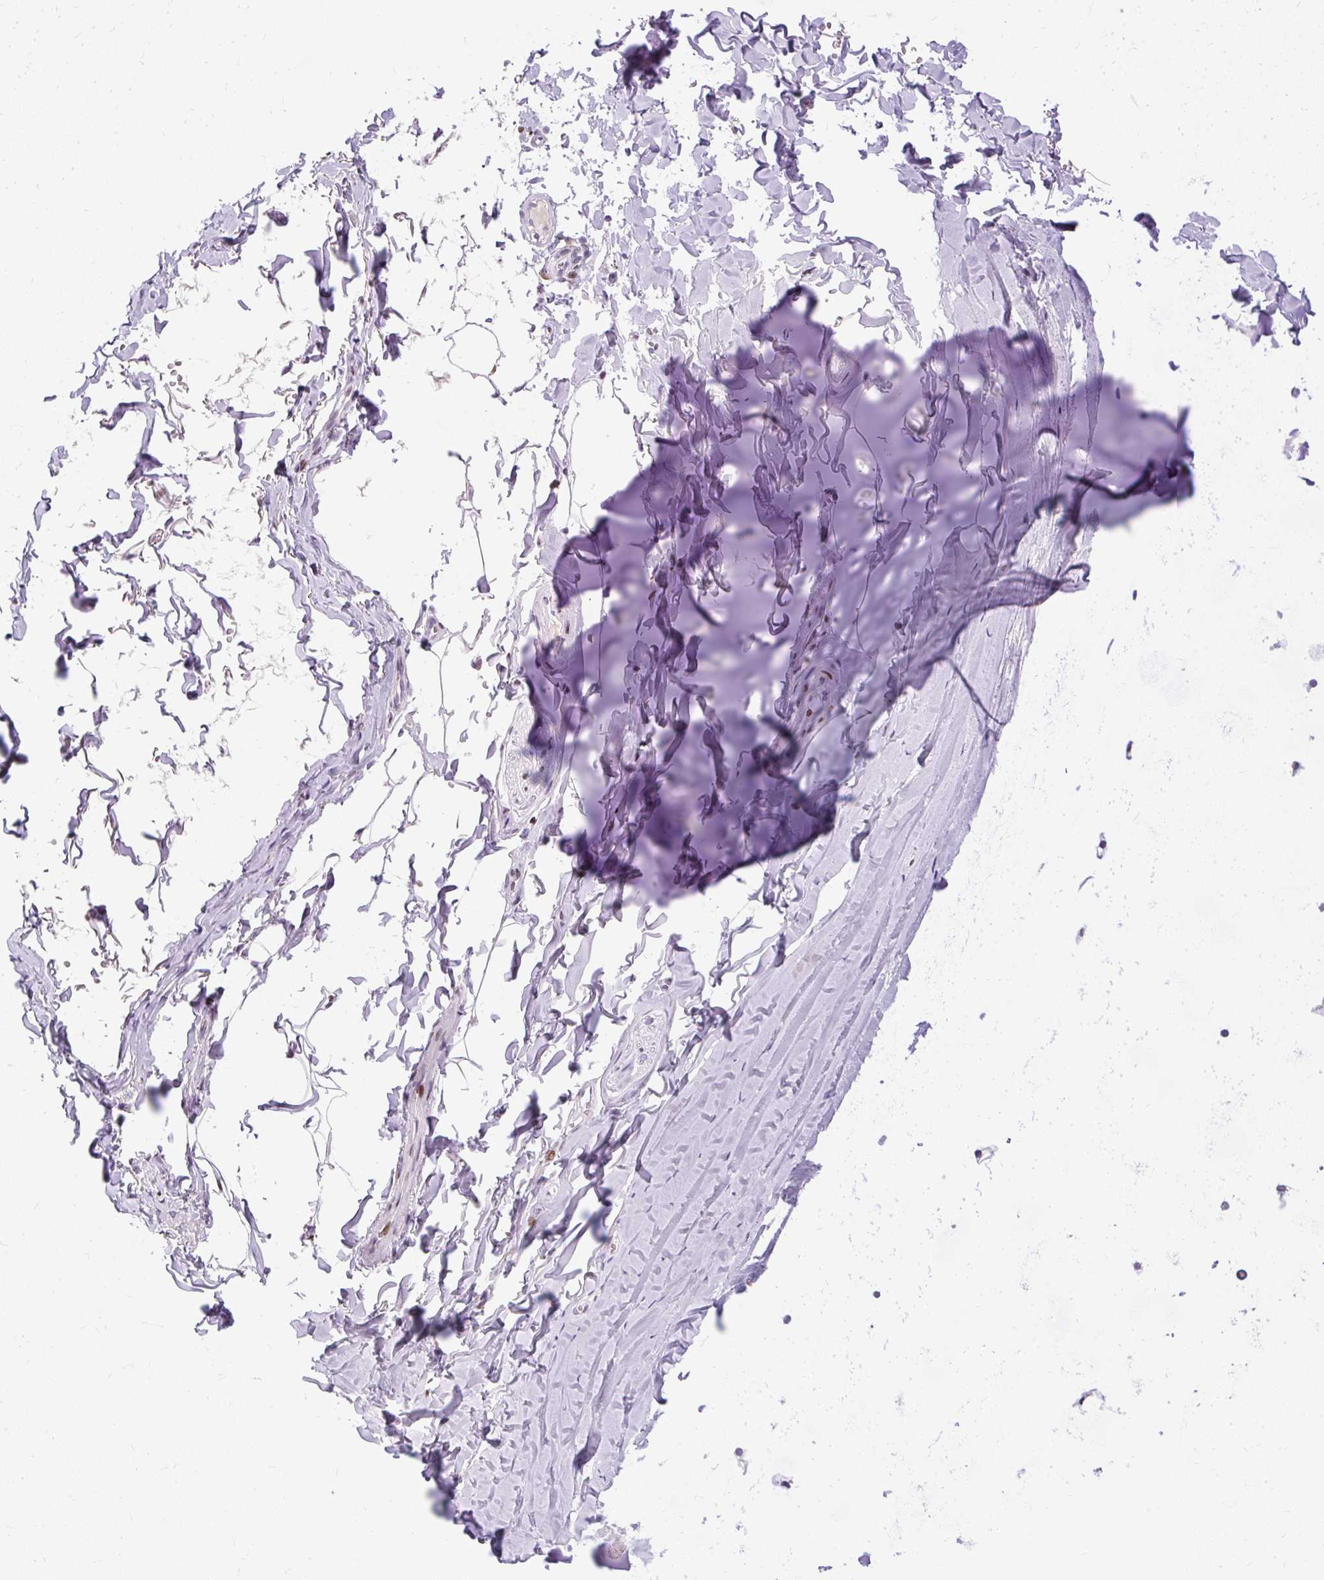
{"staining": {"intensity": "negative", "quantity": "none", "location": "none"}, "tissue": "adipose tissue", "cell_type": "Adipocytes", "image_type": "normal", "snomed": [{"axis": "morphology", "description": "Normal tissue, NOS"}, {"axis": "topography", "description": "Cartilage tissue"}, {"axis": "topography", "description": "Bronchus"}, {"axis": "topography", "description": "Peripheral nerve tissue"}], "caption": "Photomicrograph shows no protein staining in adipocytes of benign adipose tissue.", "gene": "TMEM177", "patient": {"sex": "female", "age": 59}}